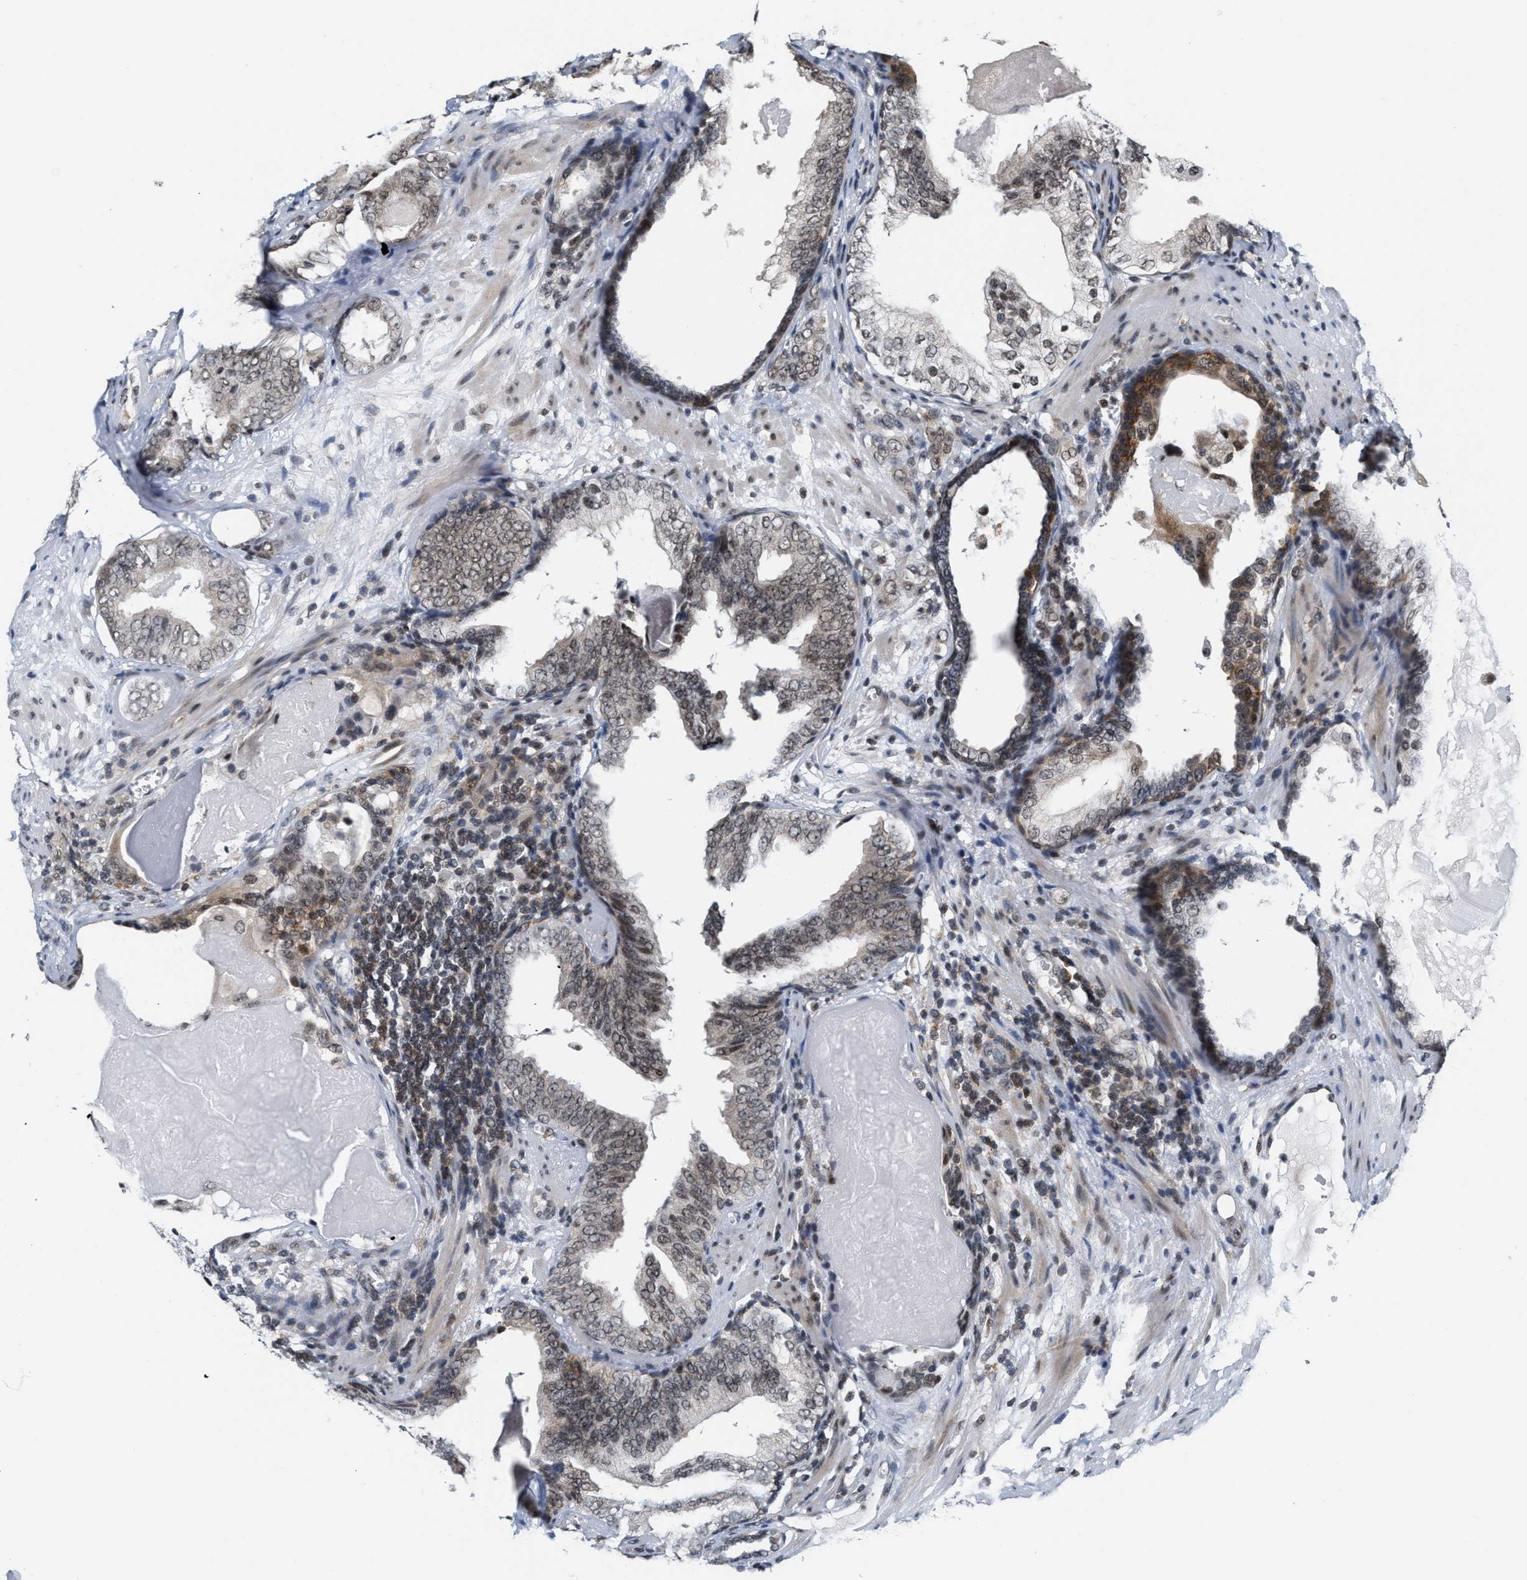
{"staining": {"intensity": "weak", "quantity": ">75%", "location": "nuclear"}, "tissue": "prostate cancer", "cell_type": "Tumor cells", "image_type": "cancer", "snomed": [{"axis": "morphology", "description": "Adenocarcinoma, Medium grade"}, {"axis": "topography", "description": "Prostate"}], "caption": "Protein expression analysis of human adenocarcinoma (medium-grade) (prostate) reveals weak nuclear expression in approximately >75% of tumor cells.", "gene": "ANKRD6", "patient": {"sex": "male", "age": 79}}